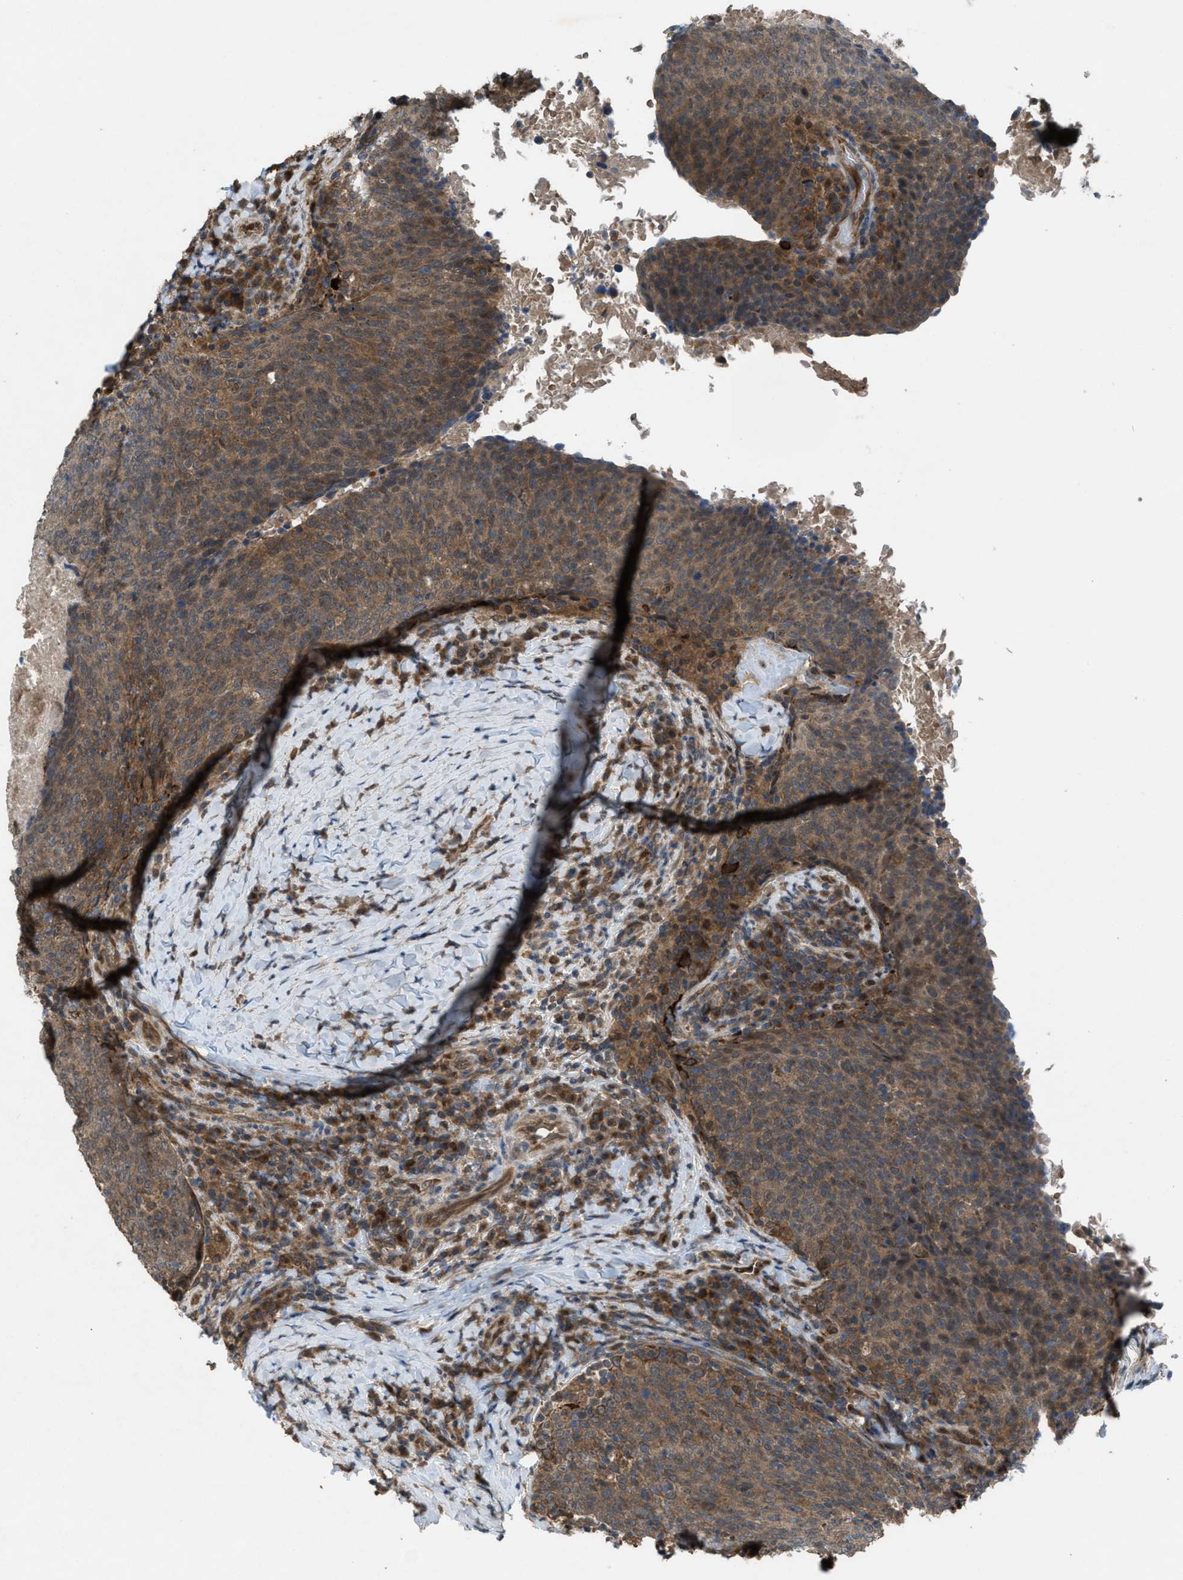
{"staining": {"intensity": "moderate", "quantity": ">75%", "location": "cytoplasmic/membranous"}, "tissue": "head and neck cancer", "cell_type": "Tumor cells", "image_type": "cancer", "snomed": [{"axis": "morphology", "description": "Squamous cell carcinoma, NOS"}, {"axis": "morphology", "description": "Squamous cell carcinoma, metastatic, NOS"}, {"axis": "topography", "description": "Lymph node"}, {"axis": "topography", "description": "Head-Neck"}], "caption": "Head and neck squamous cell carcinoma stained for a protein (brown) displays moderate cytoplasmic/membranous positive positivity in about >75% of tumor cells.", "gene": "PLAA", "patient": {"sex": "male", "age": 62}}